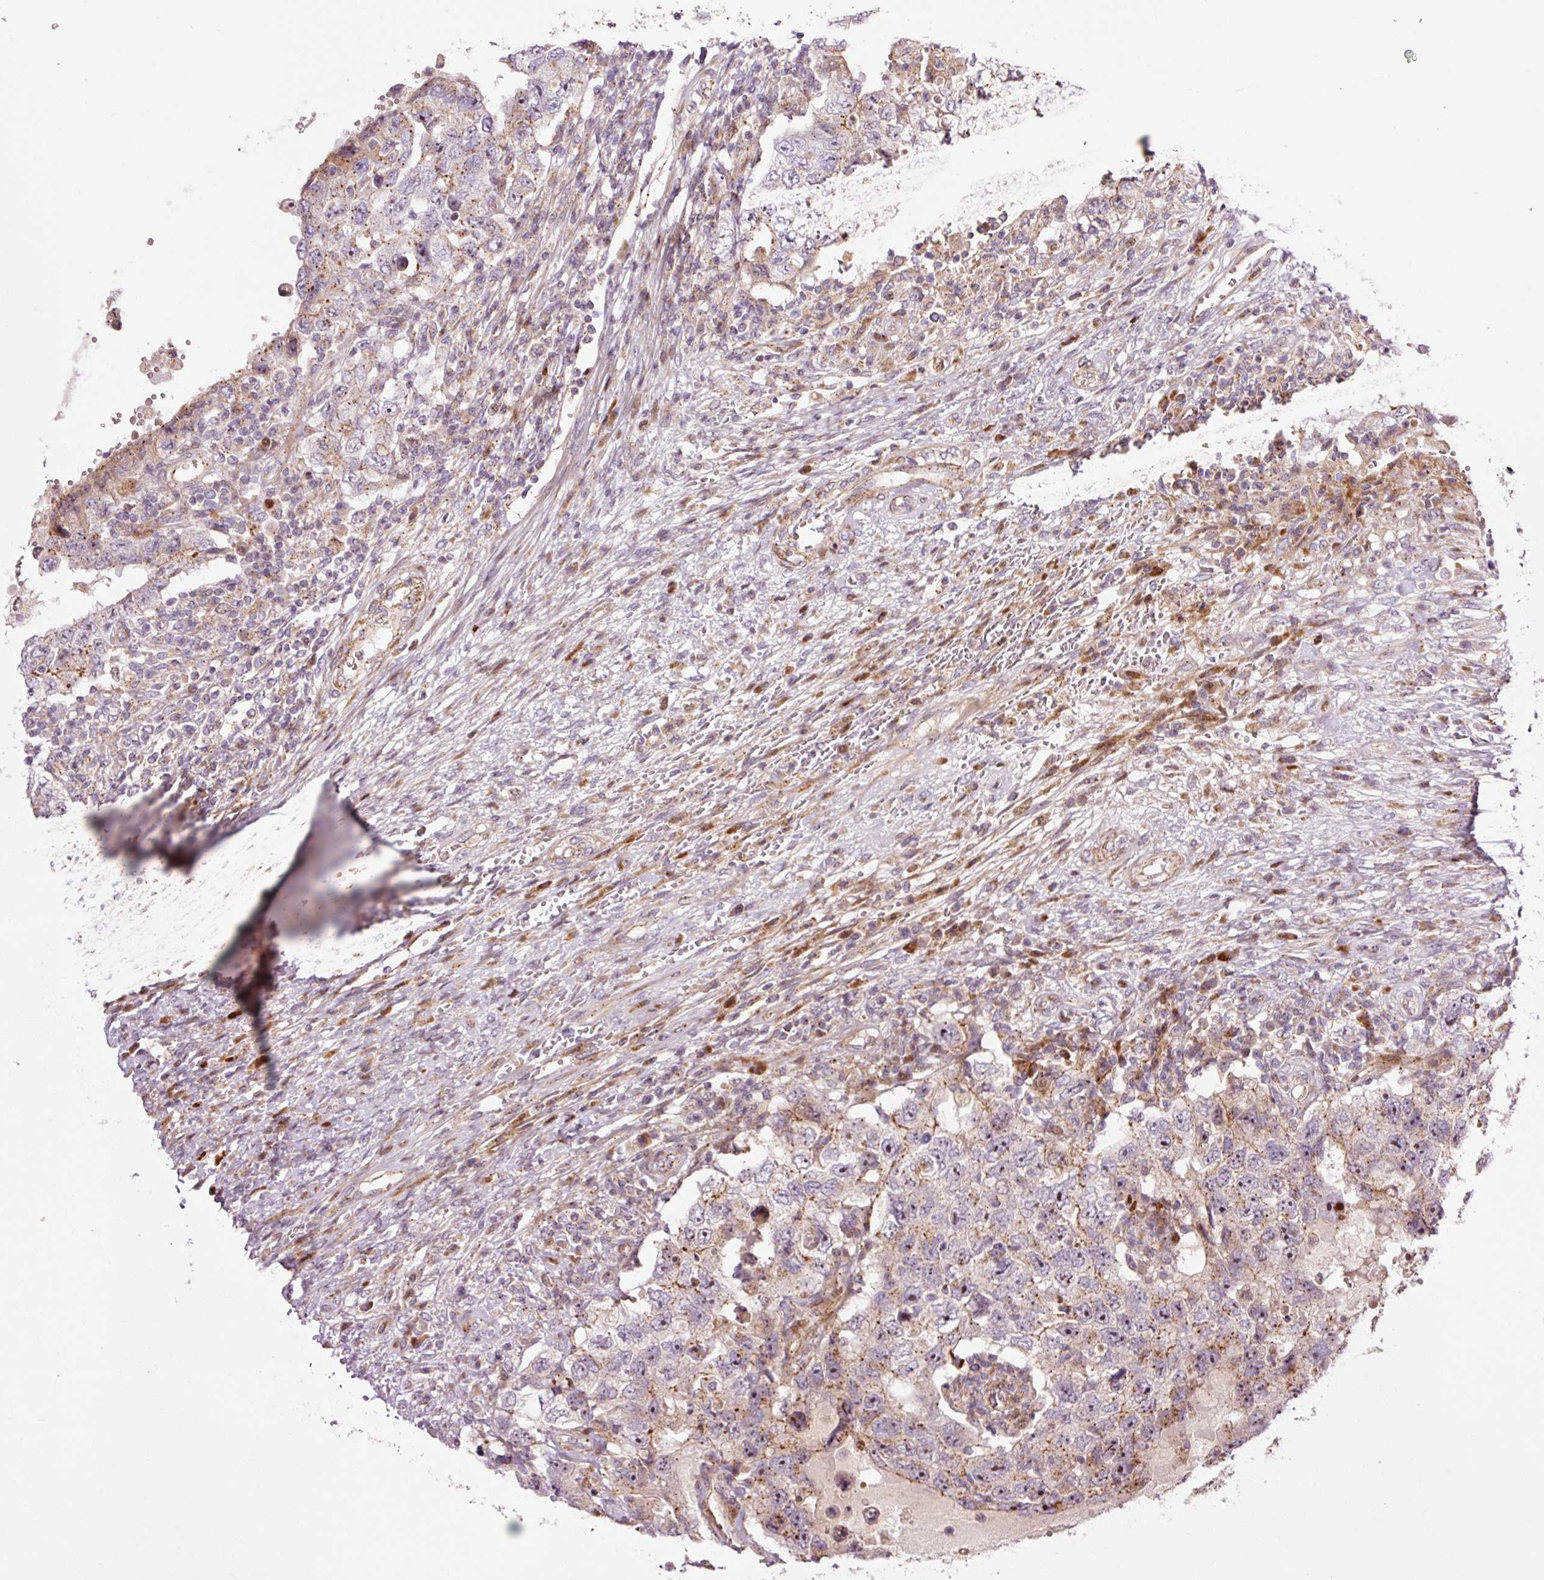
{"staining": {"intensity": "moderate", "quantity": "<25%", "location": "cytoplasmic/membranous"}, "tissue": "testis cancer", "cell_type": "Tumor cells", "image_type": "cancer", "snomed": [{"axis": "morphology", "description": "Carcinoma, Embryonal, NOS"}, {"axis": "topography", "description": "Testis"}], "caption": "Tumor cells demonstrate moderate cytoplasmic/membranous staining in approximately <25% of cells in embryonal carcinoma (testis). The staining was performed using DAB (3,3'-diaminobenzidine) to visualize the protein expression in brown, while the nuclei were stained in blue with hematoxylin (Magnification: 20x).", "gene": "ANKRD20A1", "patient": {"sex": "male", "age": 26}}